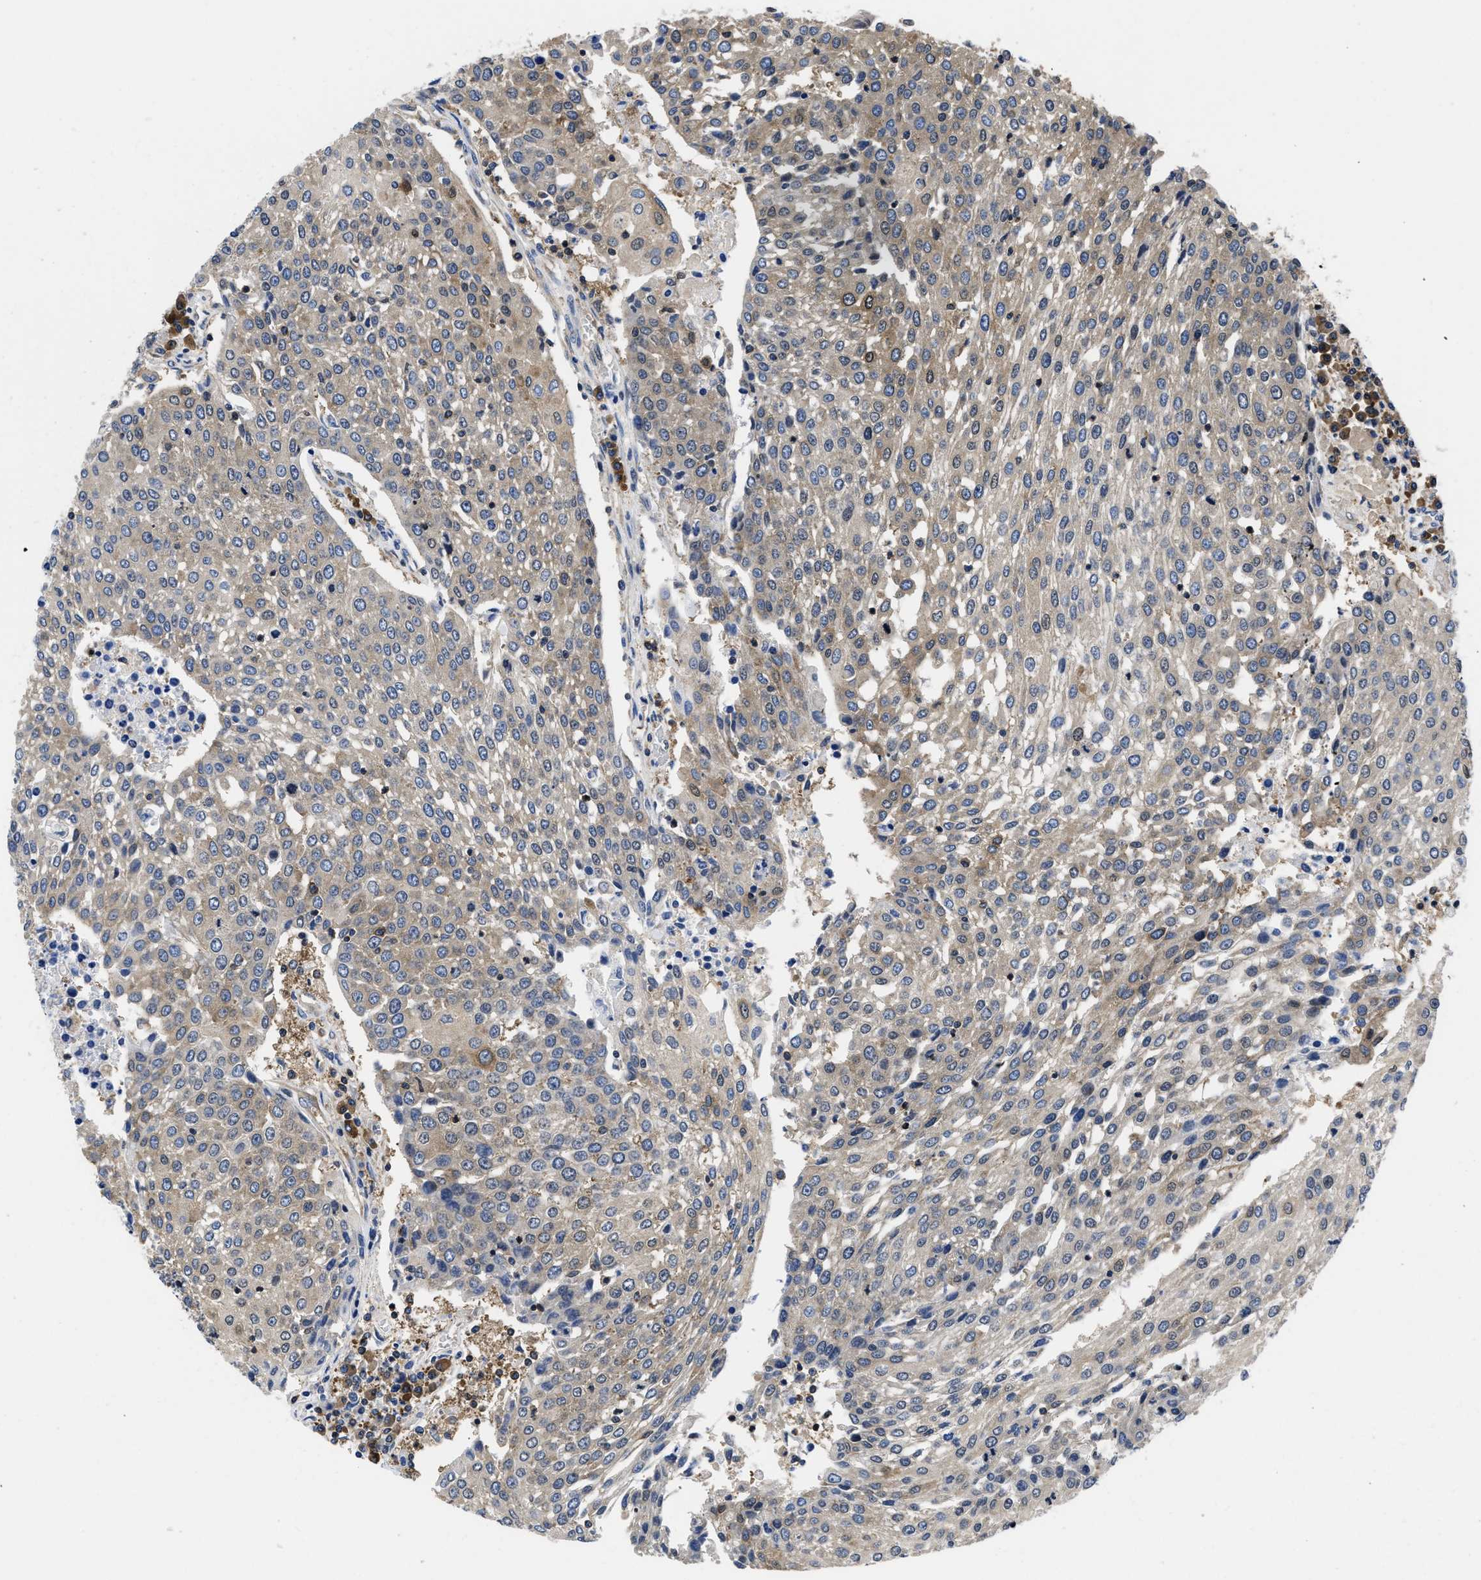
{"staining": {"intensity": "weak", "quantity": "25%-75%", "location": "cytoplasmic/membranous"}, "tissue": "urothelial cancer", "cell_type": "Tumor cells", "image_type": "cancer", "snomed": [{"axis": "morphology", "description": "Urothelial carcinoma, High grade"}, {"axis": "topography", "description": "Urinary bladder"}], "caption": "Urothelial cancer stained with a brown dye reveals weak cytoplasmic/membranous positive staining in approximately 25%-75% of tumor cells.", "gene": "YARS1", "patient": {"sex": "female", "age": 85}}